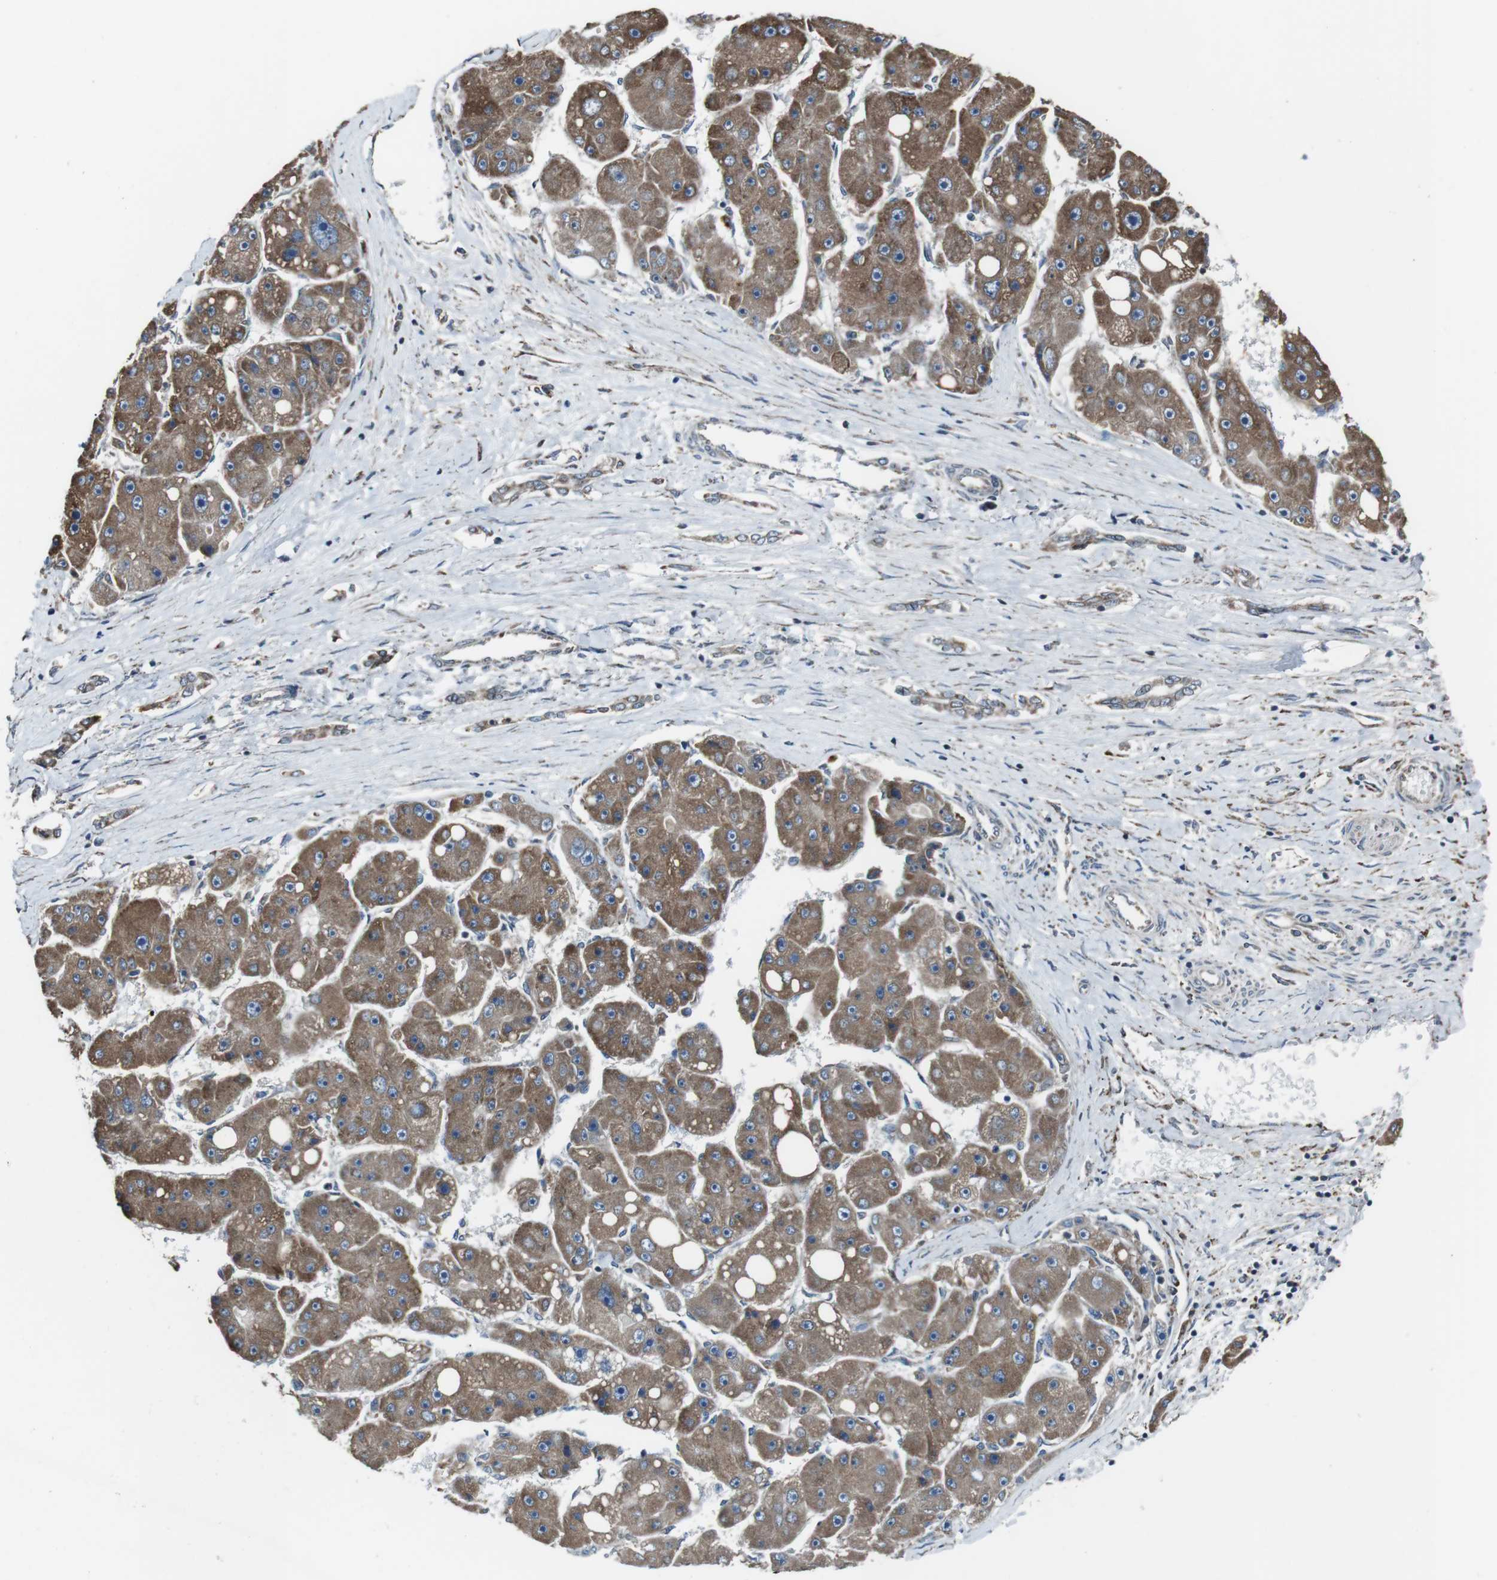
{"staining": {"intensity": "moderate", "quantity": ">75%", "location": "cytoplasmic/membranous"}, "tissue": "liver cancer", "cell_type": "Tumor cells", "image_type": "cancer", "snomed": [{"axis": "morphology", "description": "Carcinoma, Hepatocellular, NOS"}, {"axis": "topography", "description": "Liver"}], "caption": "Immunohistochemical staining of liver hepatocellular carcinoma reveals medium levels of moderate cytoplasmic/membranous expression in about >75% of tumor cells.", "gene": "CISD2", "patient": {"sex": "female", "age": 61}}